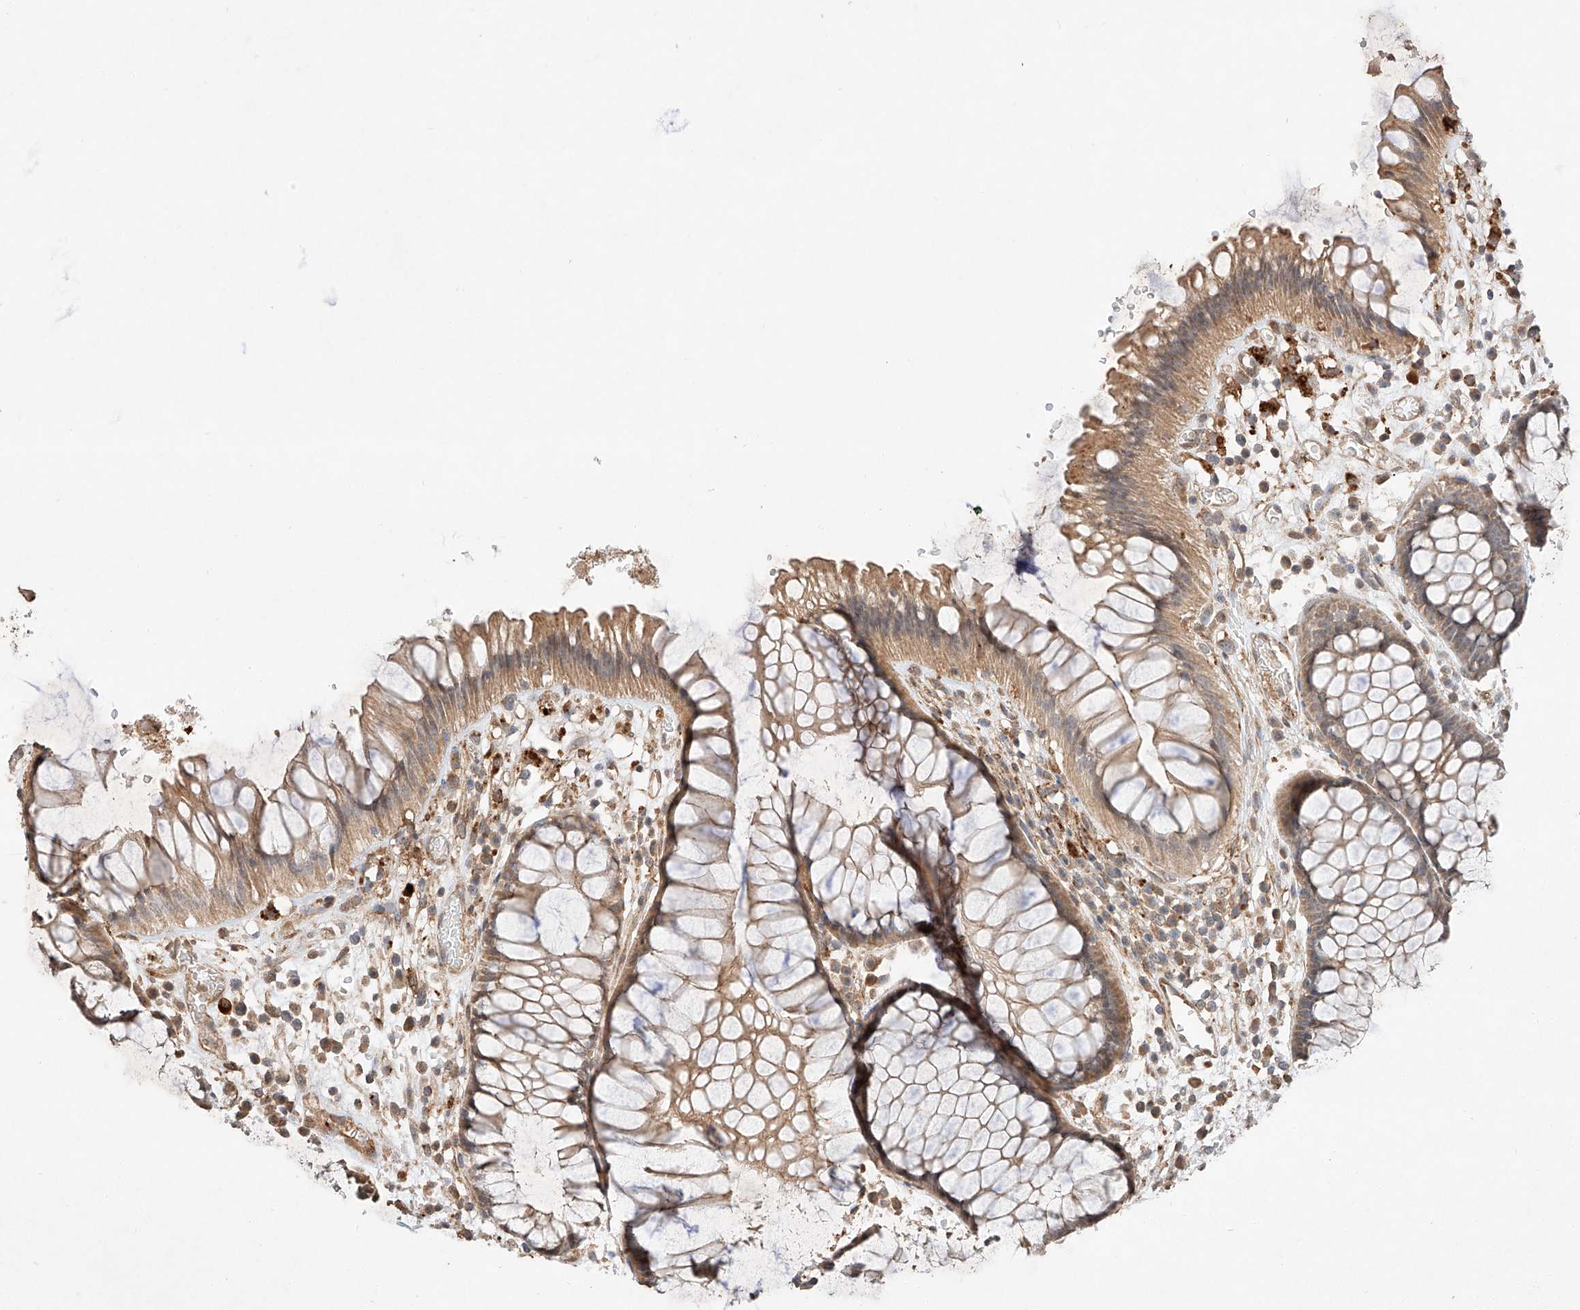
{"staining": {"intensity": "moderate", "quantity": ">75%", "location": "cytoplasmic/membranous"}, "tissue": "rectum", "cell_type": "Glandular cells", "image_type": "normal", "snomed": [{"axis": "morphology", "description": "Normal tissue, NOS"}, {"axis": "topography", "description": "Rectum"}], "caption": "This photomicrograph shows immunohistochemistry staining of normal human rectum, with medium moderate cytoplasmic/membranous positivity in approximately >75% of glandular cells.", "gene": "SUSD6", "patient": {"sex": "male", "age": 51}}